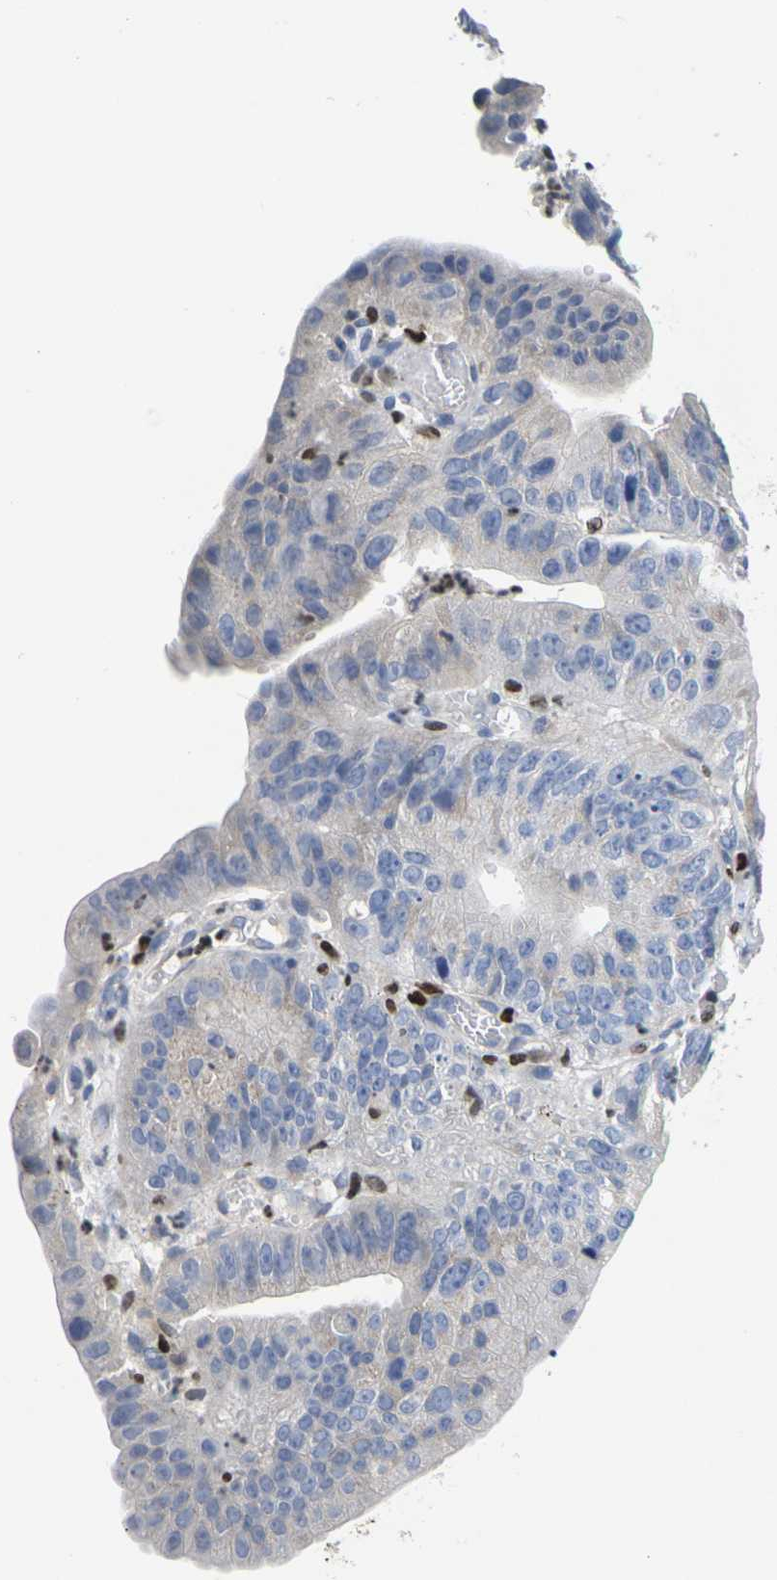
{"staining": {"intensity": "negative", "quantity": "none", "location": "none"}, "tissue": "stomach cancer", "cell_type": "Tumor cells", "image_type": "cancer", "snomed": [{"axis": "morphology", "description": "Adenocarcinoma, NOS"}, {"axis": "topography", "description": "Stomach"}], "caption": "Stomach cancer (adenocarcinoma) stained for a protein using immunohistochemistry (IHC) shows no expression tumor cells.", "gene": "IKZF1", "patient": {"sex": "male", "age": 59}}